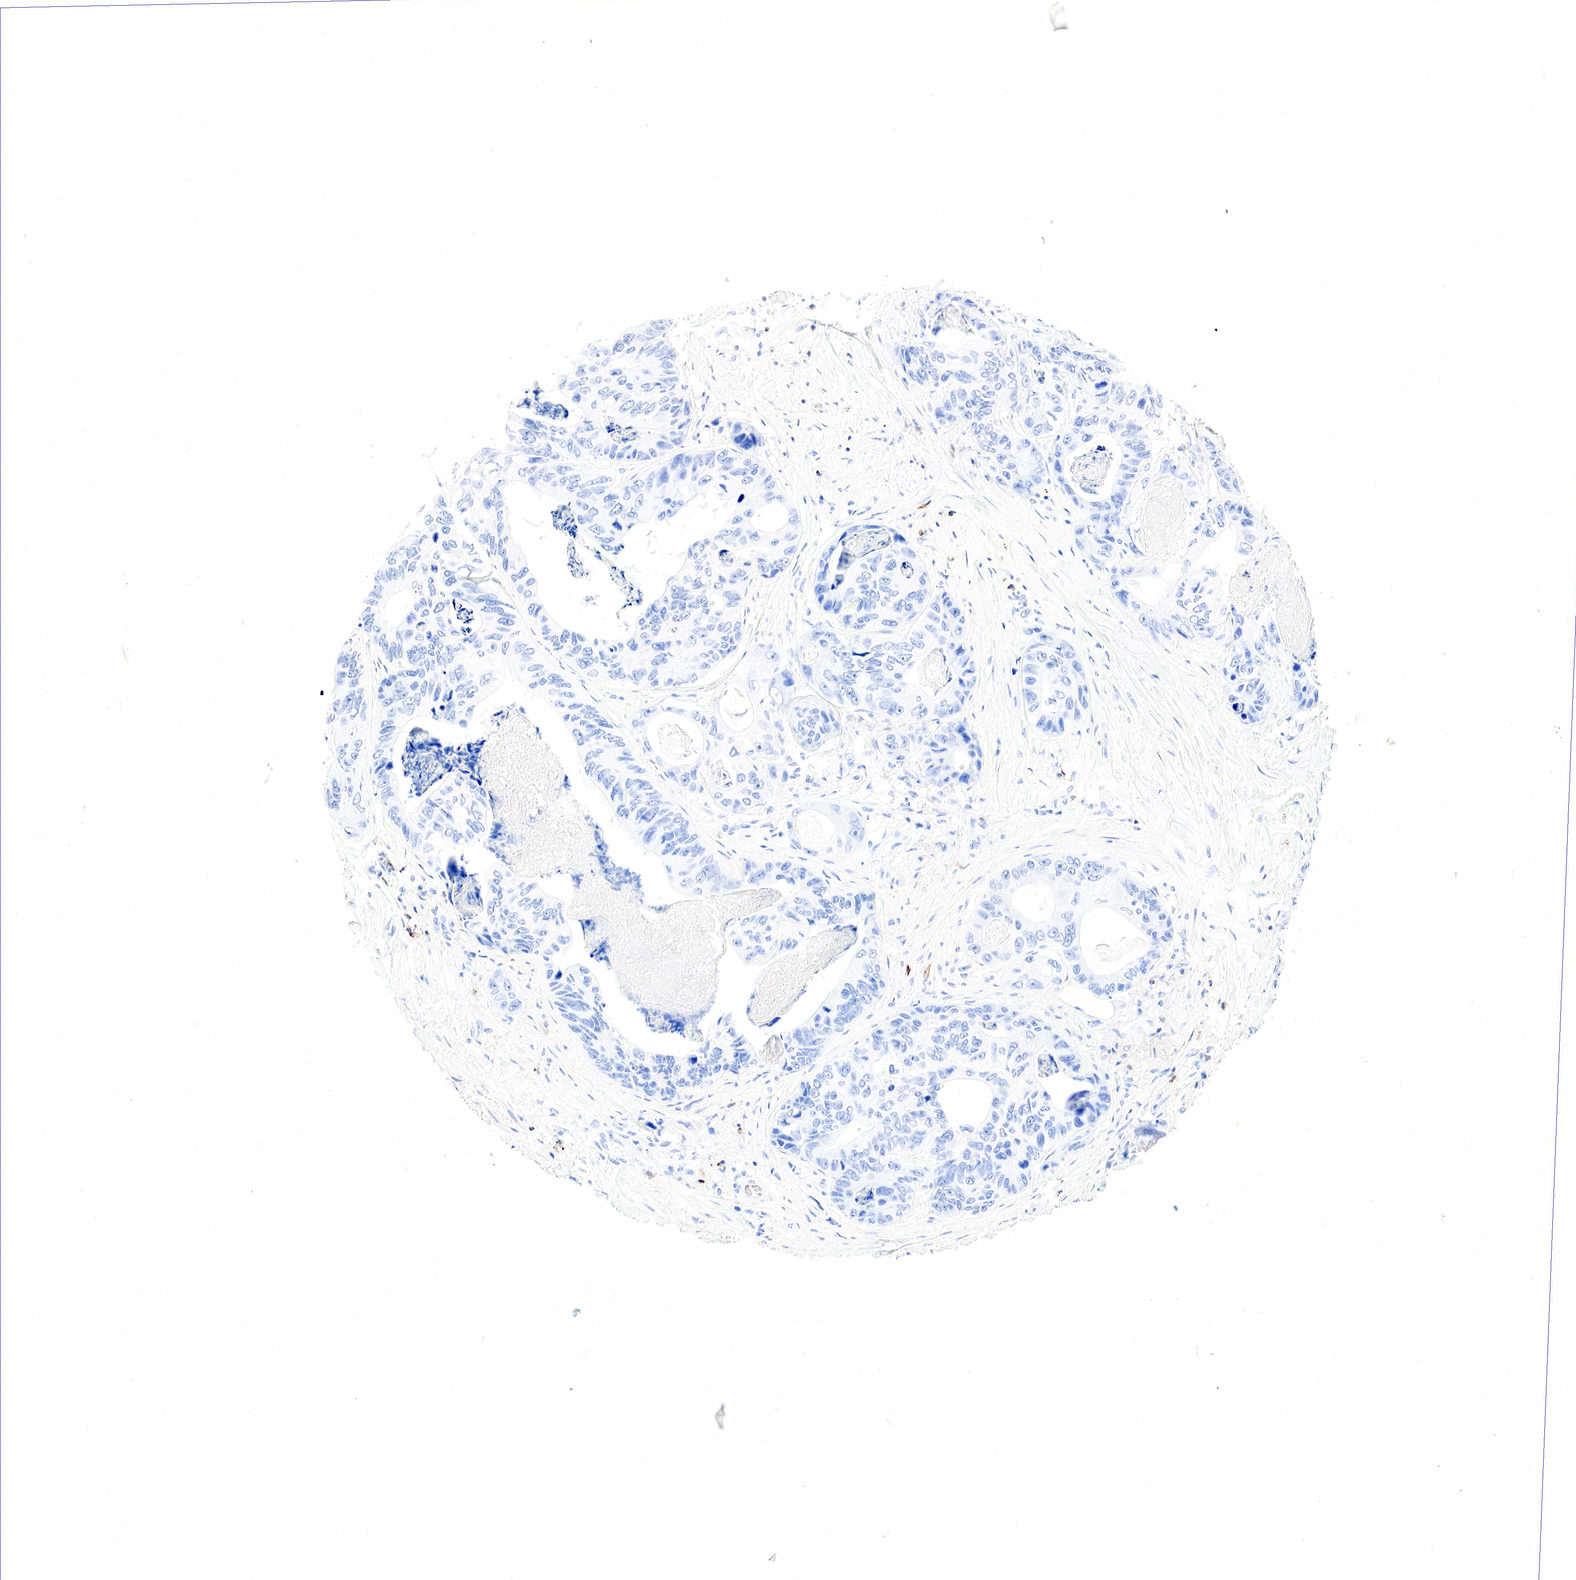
{"staining": {"intensity": "negative", "quantity": "none", "location": "none"}, "tissue": "colorectal cancer", "cell_type": "Tumor cells", "image_type": "cancer", "snomed": [{"axis": "morphology", "description": "Adenocarcinoma, NOS"}, {"axis": "topography", "description": "Colon"}], "caption": "DAB immunohistochemical staining of adenocarcinoma (colorectal) reveals no significant expression in tumor cells. (DAB (3,3'-diaminobenzidine) IHC, high magnification).", "gene": "PTPRC", "patient": {"sex": "female", "age": 86}}